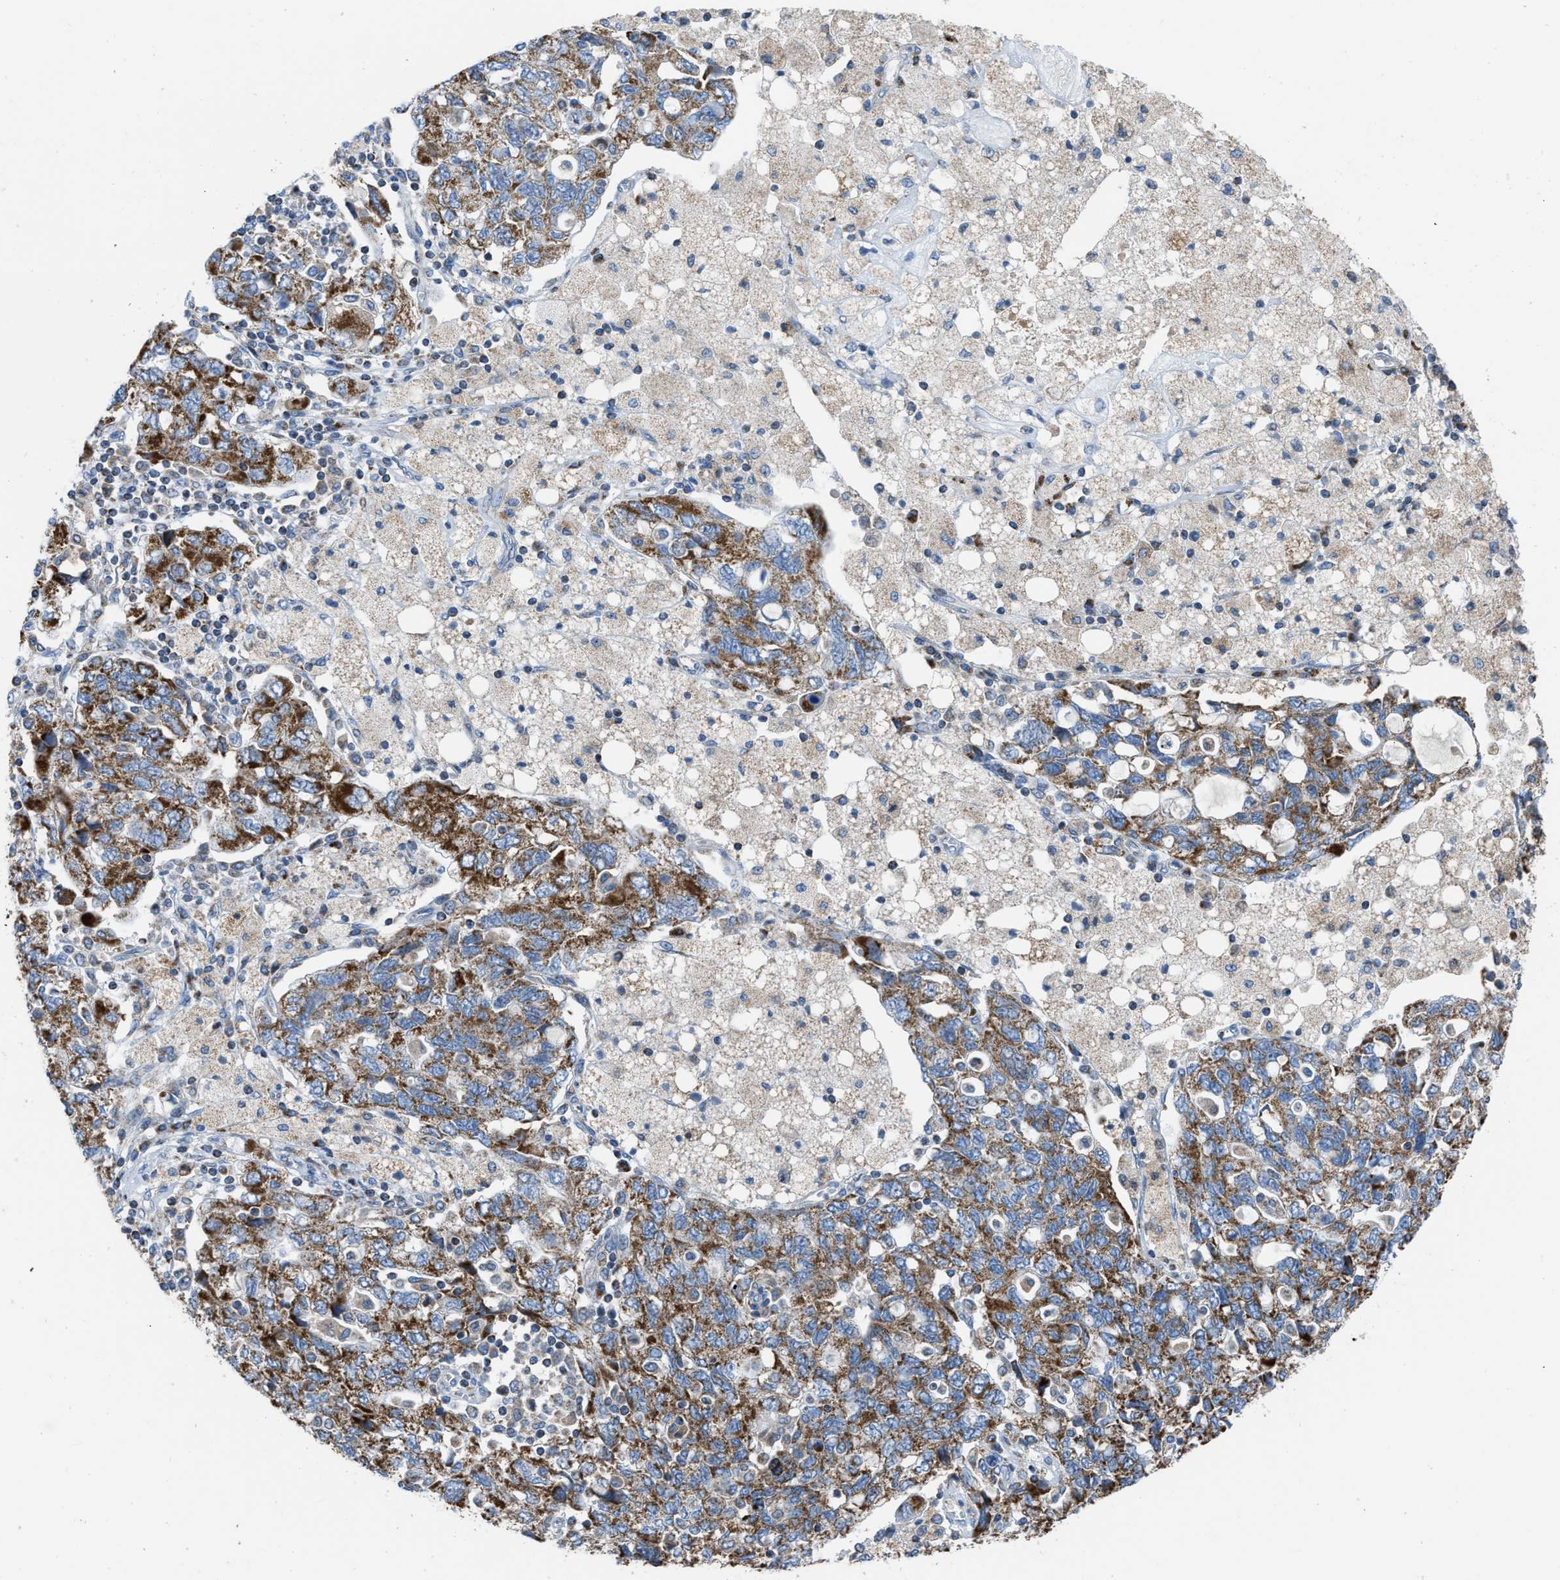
{"staining": {"intensity": "moderate", "quantity": ">75%", "location": "cytoplasmic/membranous"}, "tissue": "ovarian cancer", "cell_type": "Tumor cells", "image_type": "cancer", "snomed": [{"axis": "morphology", "description": "Carcinoma, NOS"}, {"axis": "morphology", "description": "Cystadenocarcinoma, serous, NOS"}, {"axis": "topography", "description": "Ovary"}], "caption": "Immunohistochemistry (IHC) of human ovarian serous cystadenocarcinoma displays medium levels of moderate cytoplasmic/membranous positivity in approximately >75% of tumor cells.", "gene": "ETFB", "patient": {"sex": "female", "age": 69}}